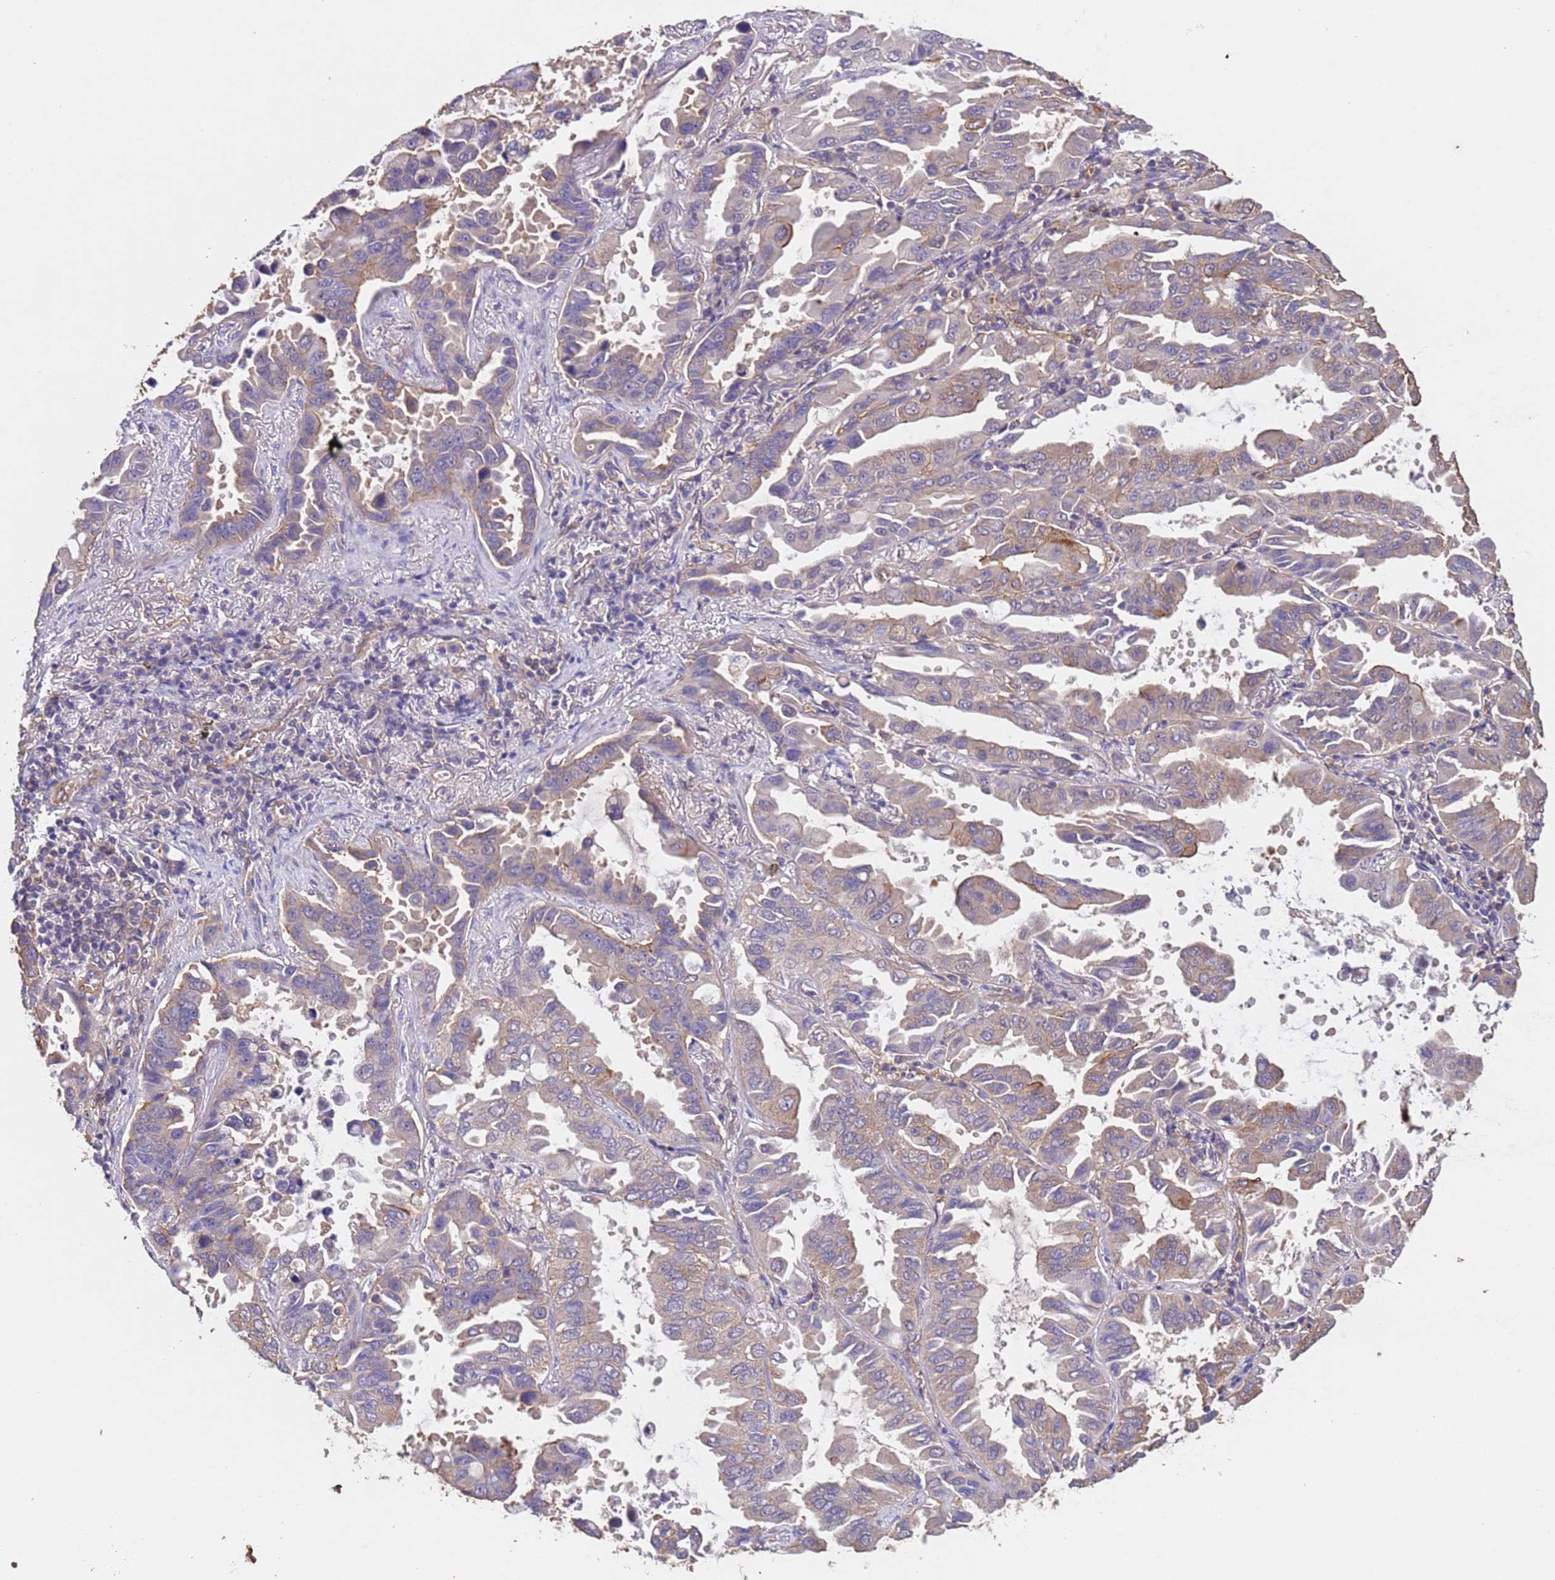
{"staining": {"intensity": "weak", "quantity": "<25%", "location": "cytoplasmic/membranous"}, "tissue": "lung cancer", "cell_type": "Tumor cells", "image_type": "cancer", "snomed": [{"axis": "morphology", "description": "Adenocarcinoma, NOS"}, {"axis": "topography", "description": "Lung"}], "caption": "DAB (3,3'-diaminobenzidine) immunohistochemical staining of adenocarcinoma (lung) demonstrates no significant positivity in tumor cells.", "gene": "MTX3", "patient": {"sex": "male", "age": 64}}